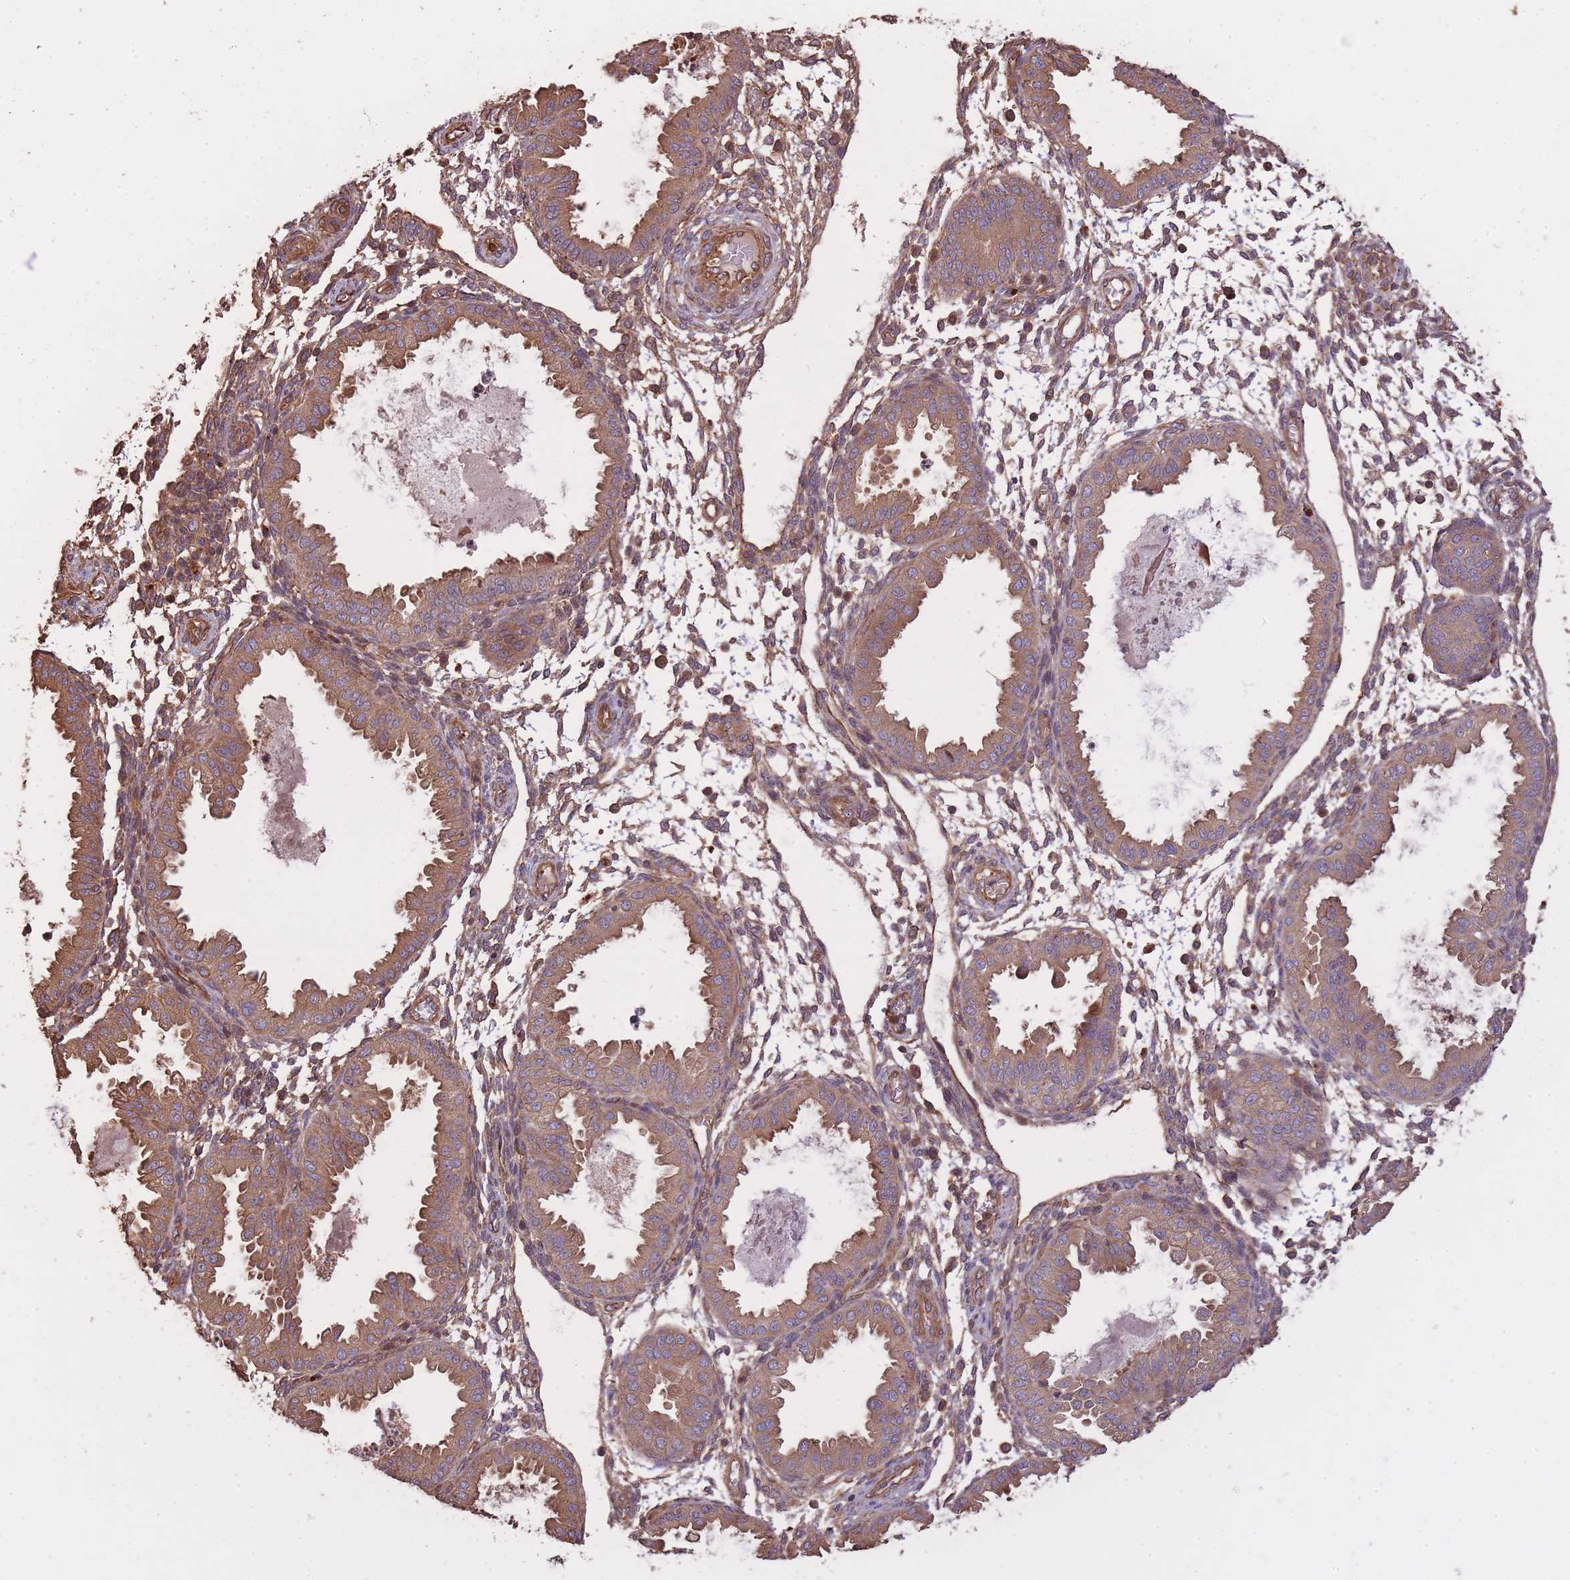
{"staining": {"intensity": "moderate", "quantity": "25%-75%", "location": "cytoplasmic/membranous"}, "tissue": "endometrium", "cell_type": "Cells in endometrial stroma", "image_type": "normal", "snomed": [{"axis": "morphology", "description": "Normal tissue, NOS"}, {"axis": "topography", "description": "Endometrium"}], "caption": "High-magnification brightfield microscopy of normal endometrium stained with DAB (brown) and counterstained with hematoxylin (blue). cells in endometrial stroma exhibit moderate cytoplasmic/membranous staining is identified in about25%-75% of cells.", "gene": "ARMH3", "patient": {"sex": "female", "age": 33}}